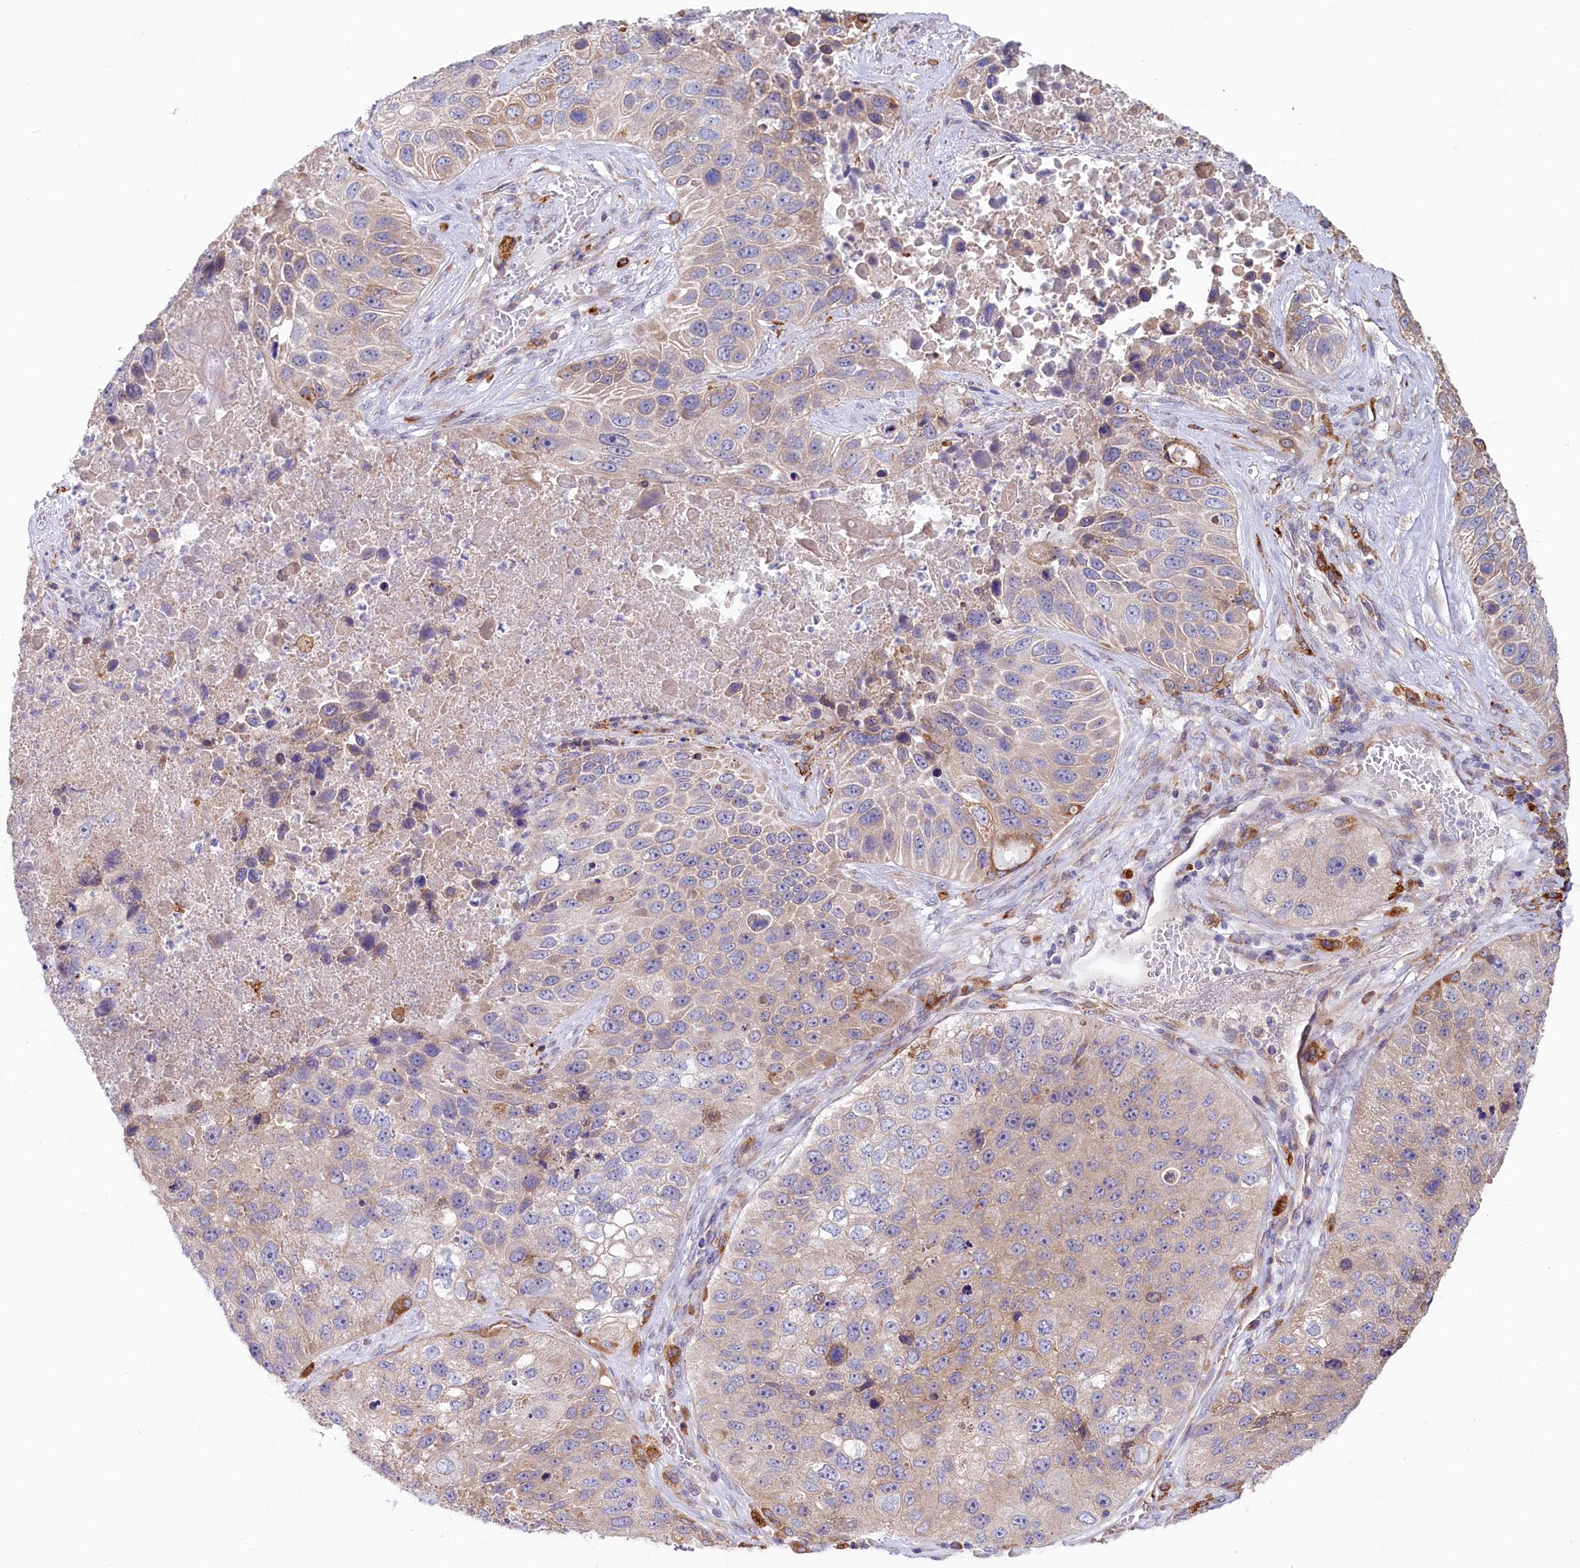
{"staining": {"intensity": "weak", "quantity": "25%-75%", "location": "cytoplasmic/membranous"}, "tissue": "lung cancer", "cell_type": "Tumor cells", "image_type": "cancer", "snomed": [{"axis": "morphology", "description": "Squamous cell carcinoma, NOS"}, {"axis": "topography", "description": "Lung"}], "caption": "Lung squamous cell carcinoma stained for a protein (brown) reveals weak cytoplasmic/membranous positive positivity in approximately 25%-75% of tumor cells.", "gene": "CHID1", "patient": {"sex": "male", "age": 61}}